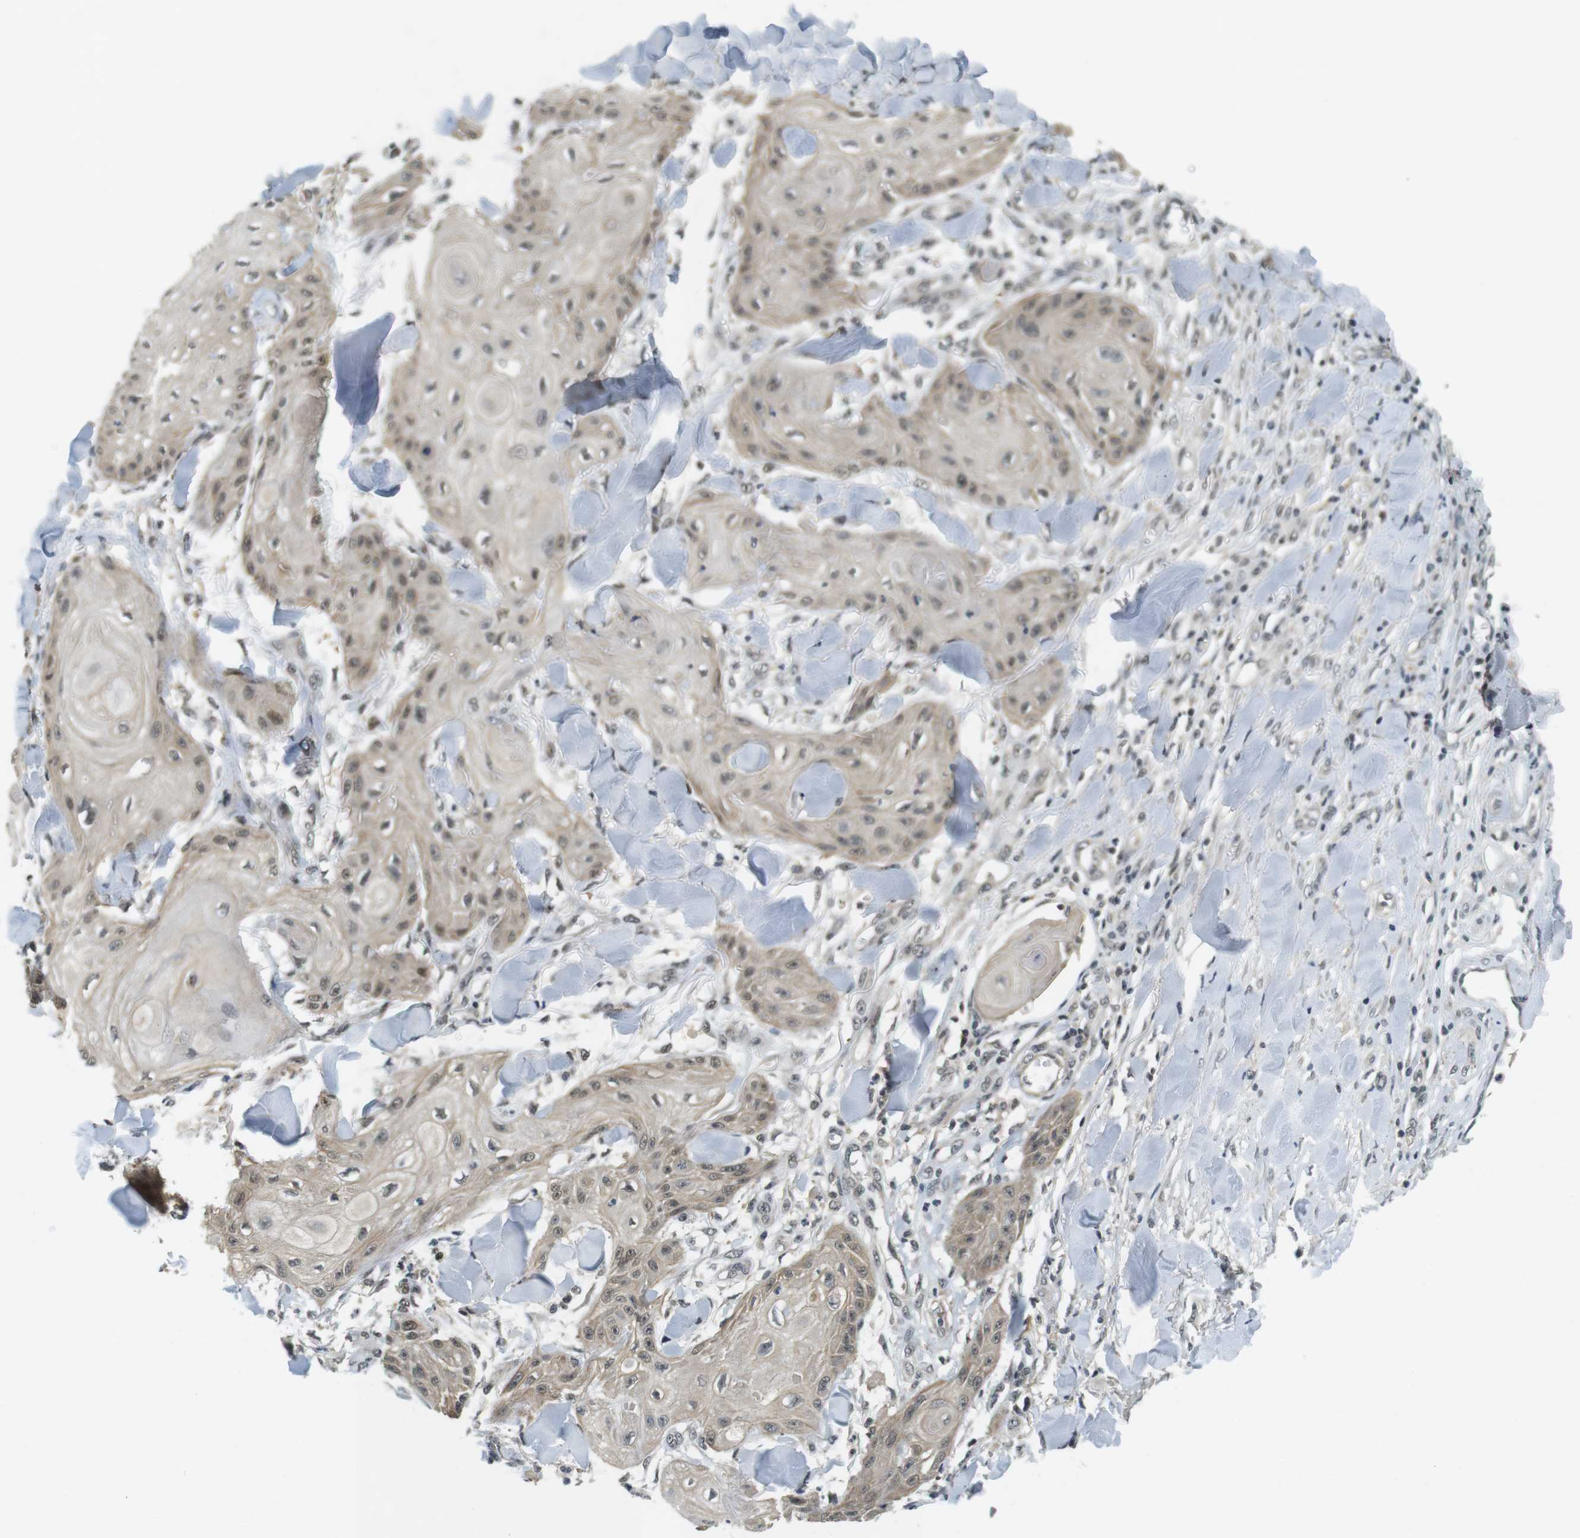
{"staining": {"intensity": "weak", "quantity": ">75%", "location": "cytoplasmic/membranous,nuclear"}, "tissue": "skin cancer", "cell_type": "Tumor cells", "image_type": "cancer", "snomed": [{"axis": "morphology", "description": "Squamous cell carcinoma, NOS"}, {"axis": "topography", "description": "Skin"}], "caption": "IHC histopathology image of skin cancer (squamous cell carcinoma) stained for a protein (brown), which reveals low levels of weak cytoplasmic/membranous and nuclear staining in approximately >75% of tumor cells.", "gene": "BRD4", "patient": {"sex": "male", "age": 74}}